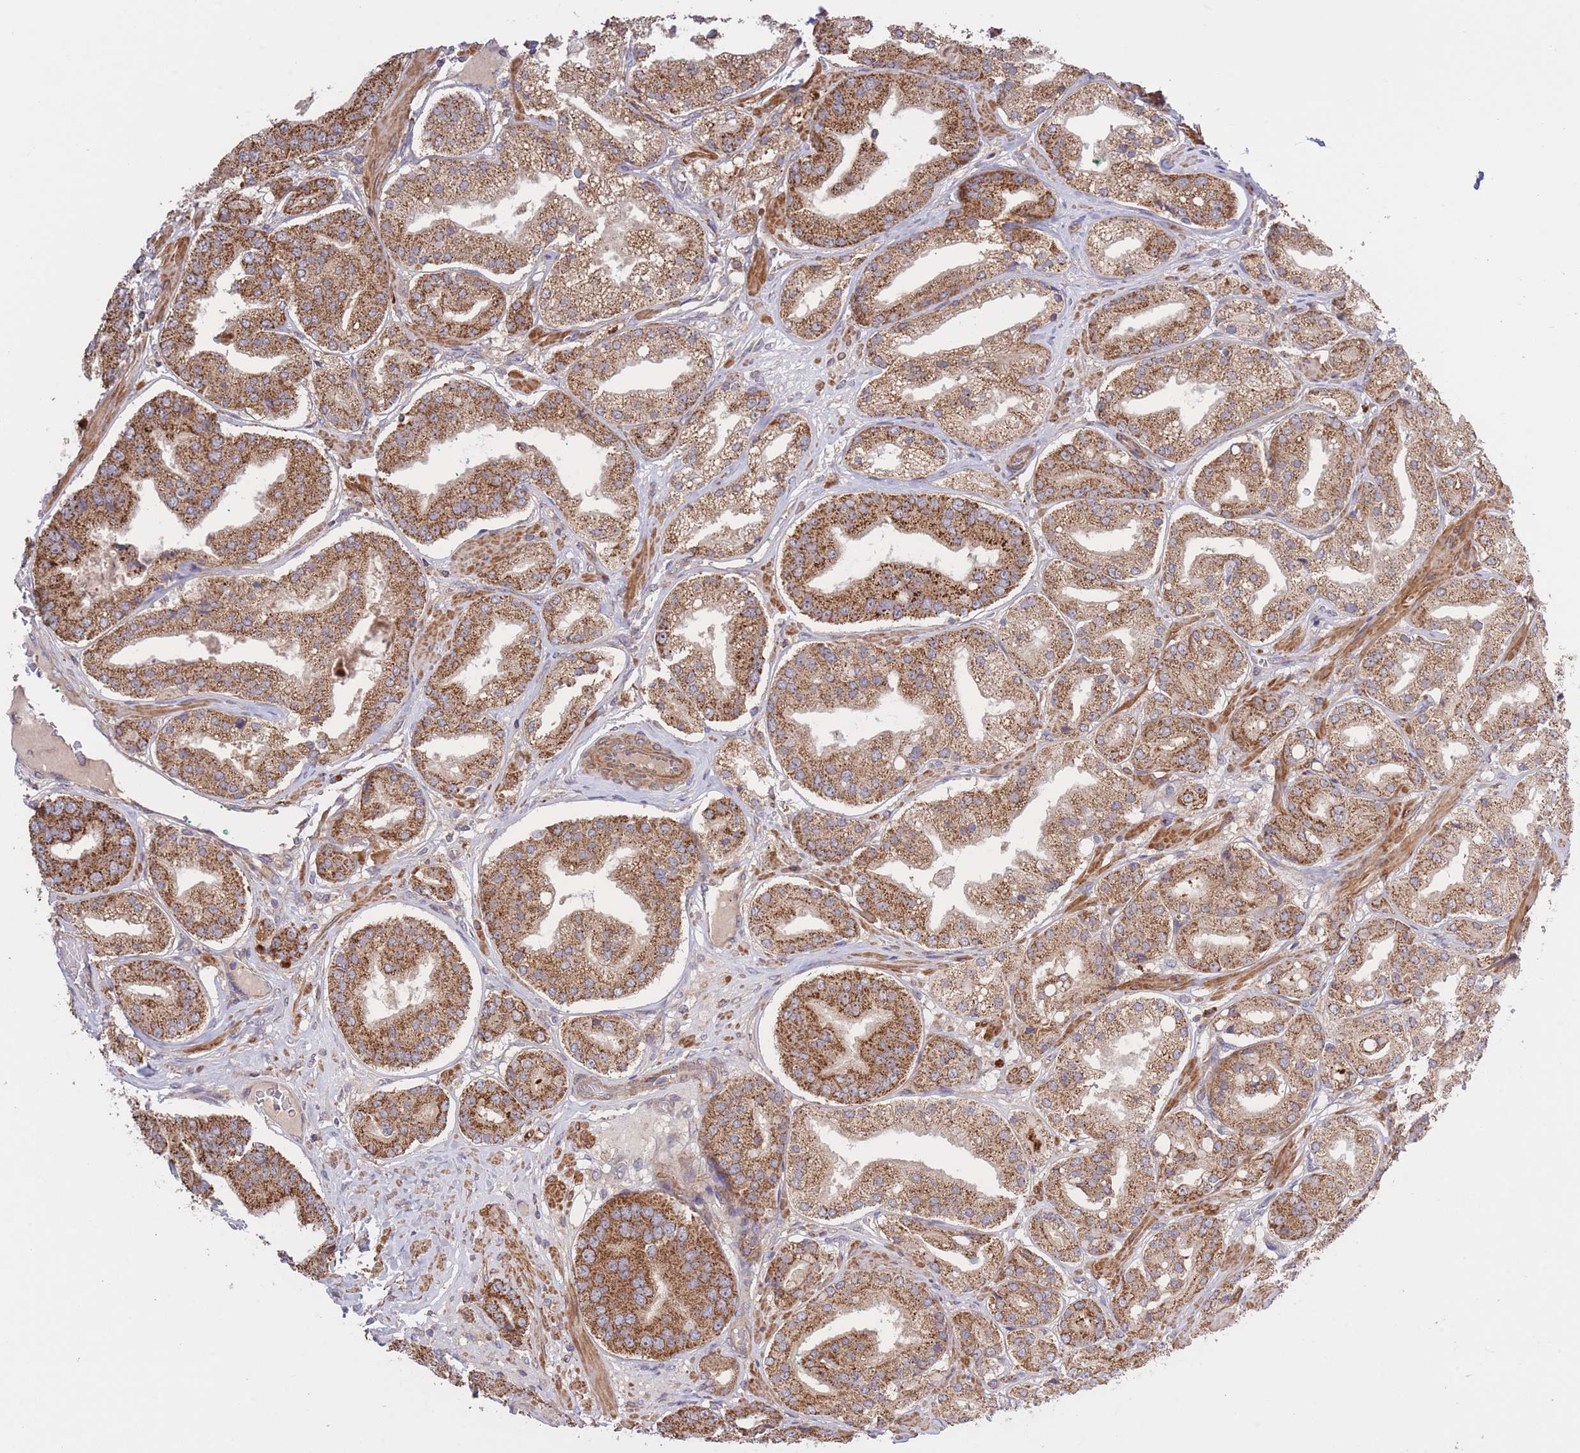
{"staining": {"intensity": "strong", "quantity": ">75%", "location": "cytoplasmic/membranous"}, "tissue": "prostate cancer", "cell_type": "Tumor cells", "image_type": "cancer", "snomed": [{"axis": "morphology", "description": "Adenocarcinoma, High grade"}, {"axis": "topography", "description": "Prostate"}], "caption": "An image showing strong cytoplasmic/membranous expression in approximately >75% of tumor cells in prostate cancer, as visualized by brown immunohistochemical staining.", "gene": "ATP13A2", "patient": {"sex": "male", "age": 63}}